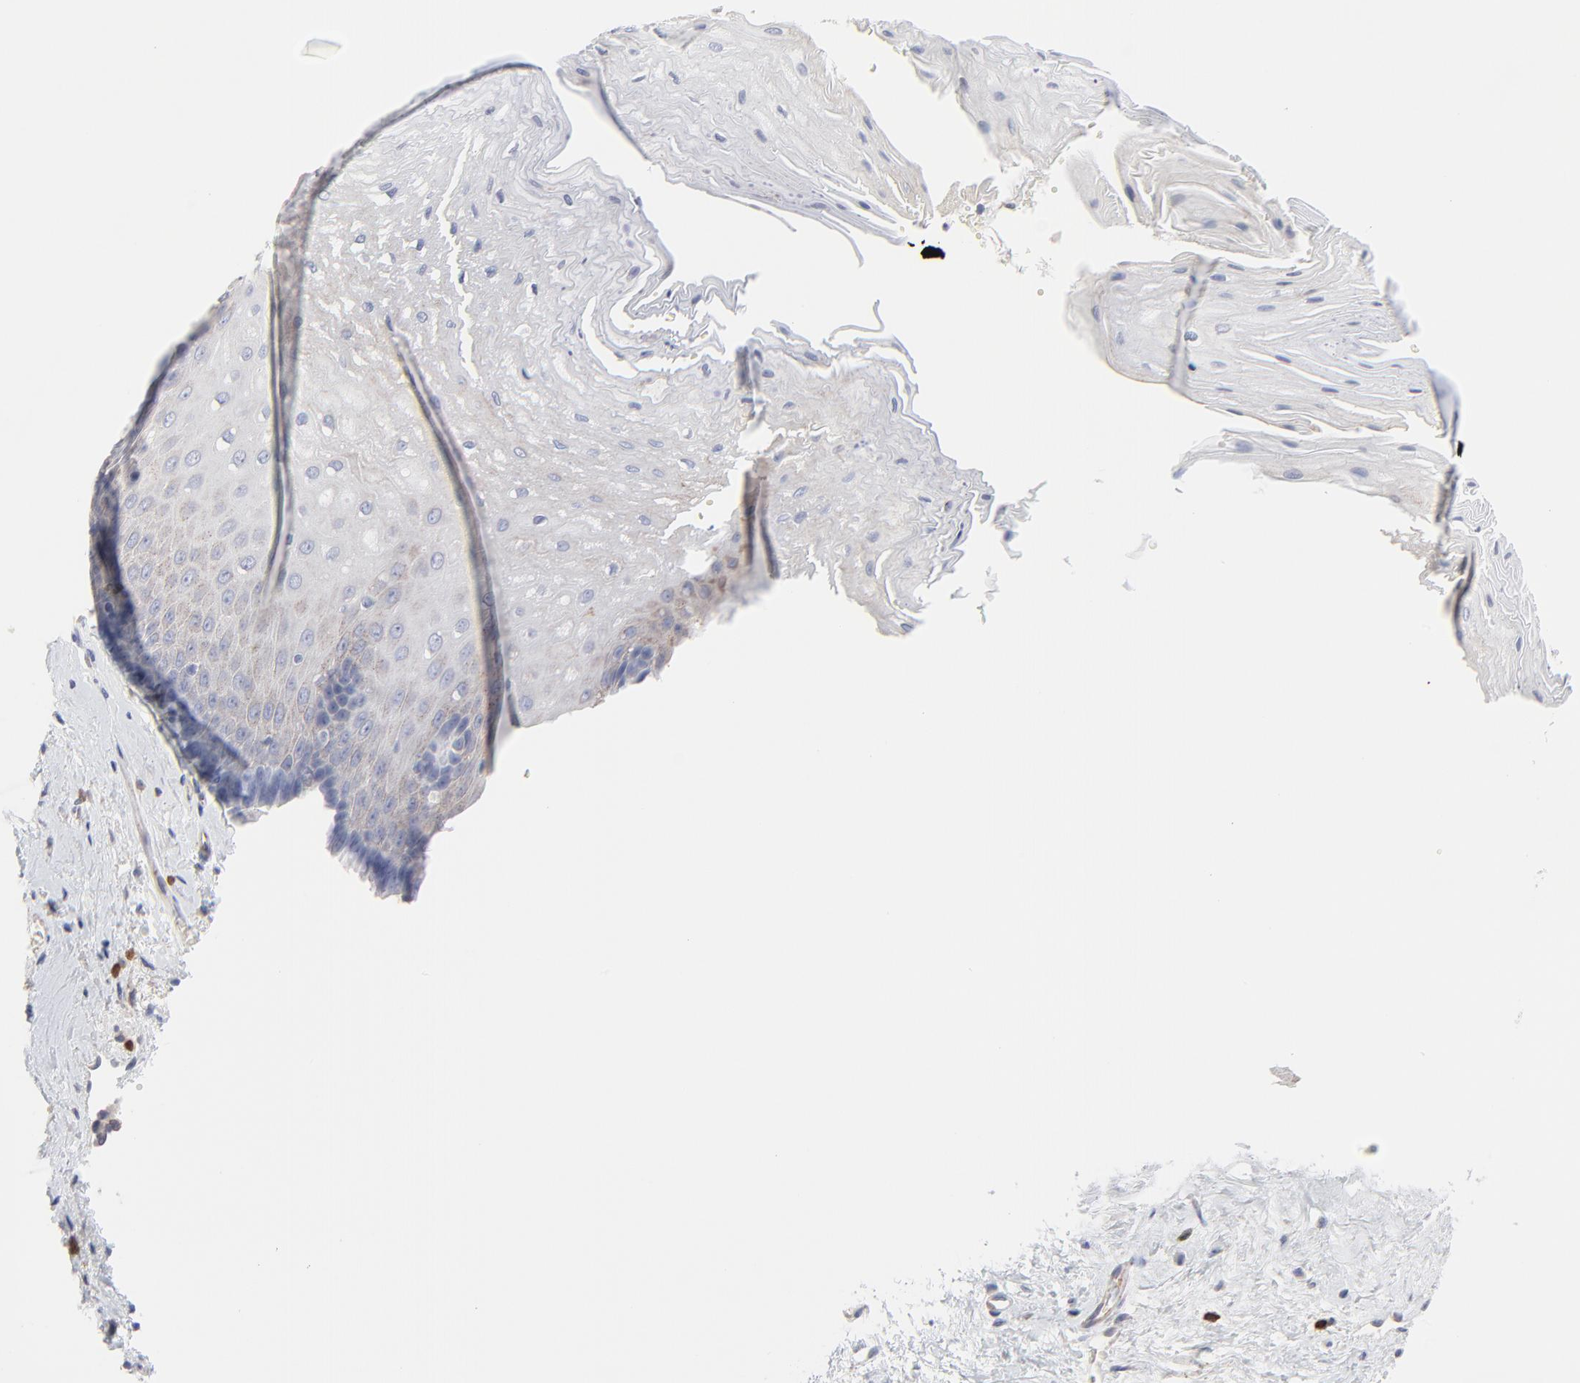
{"staining": {"intensity": "weak", "quantity": "<25%", "location": "cytoplasmic/membranous"}, "tissue": "esophagus", "cell_type": "Squamous epithelial cells", "image_type": "normal", "snomed": [{"axis": "morphology", "description": "Normal tissue, NOS"}, {"axis": "topography", "description": "Esophagus"}], "caption": "Immunohistochemistry of unremarkable esophagus exhibits no positivity in squamous epithelial cells. The staining was performed using DAB (3,3'-diaminobenzidine) to visualize the protein expression in brown, while the nuclei were stained in blue with hematoxylin (Magnification: 20x).", "gene": "TRIM22", "patient": {"sex": "male", "age": 62}}